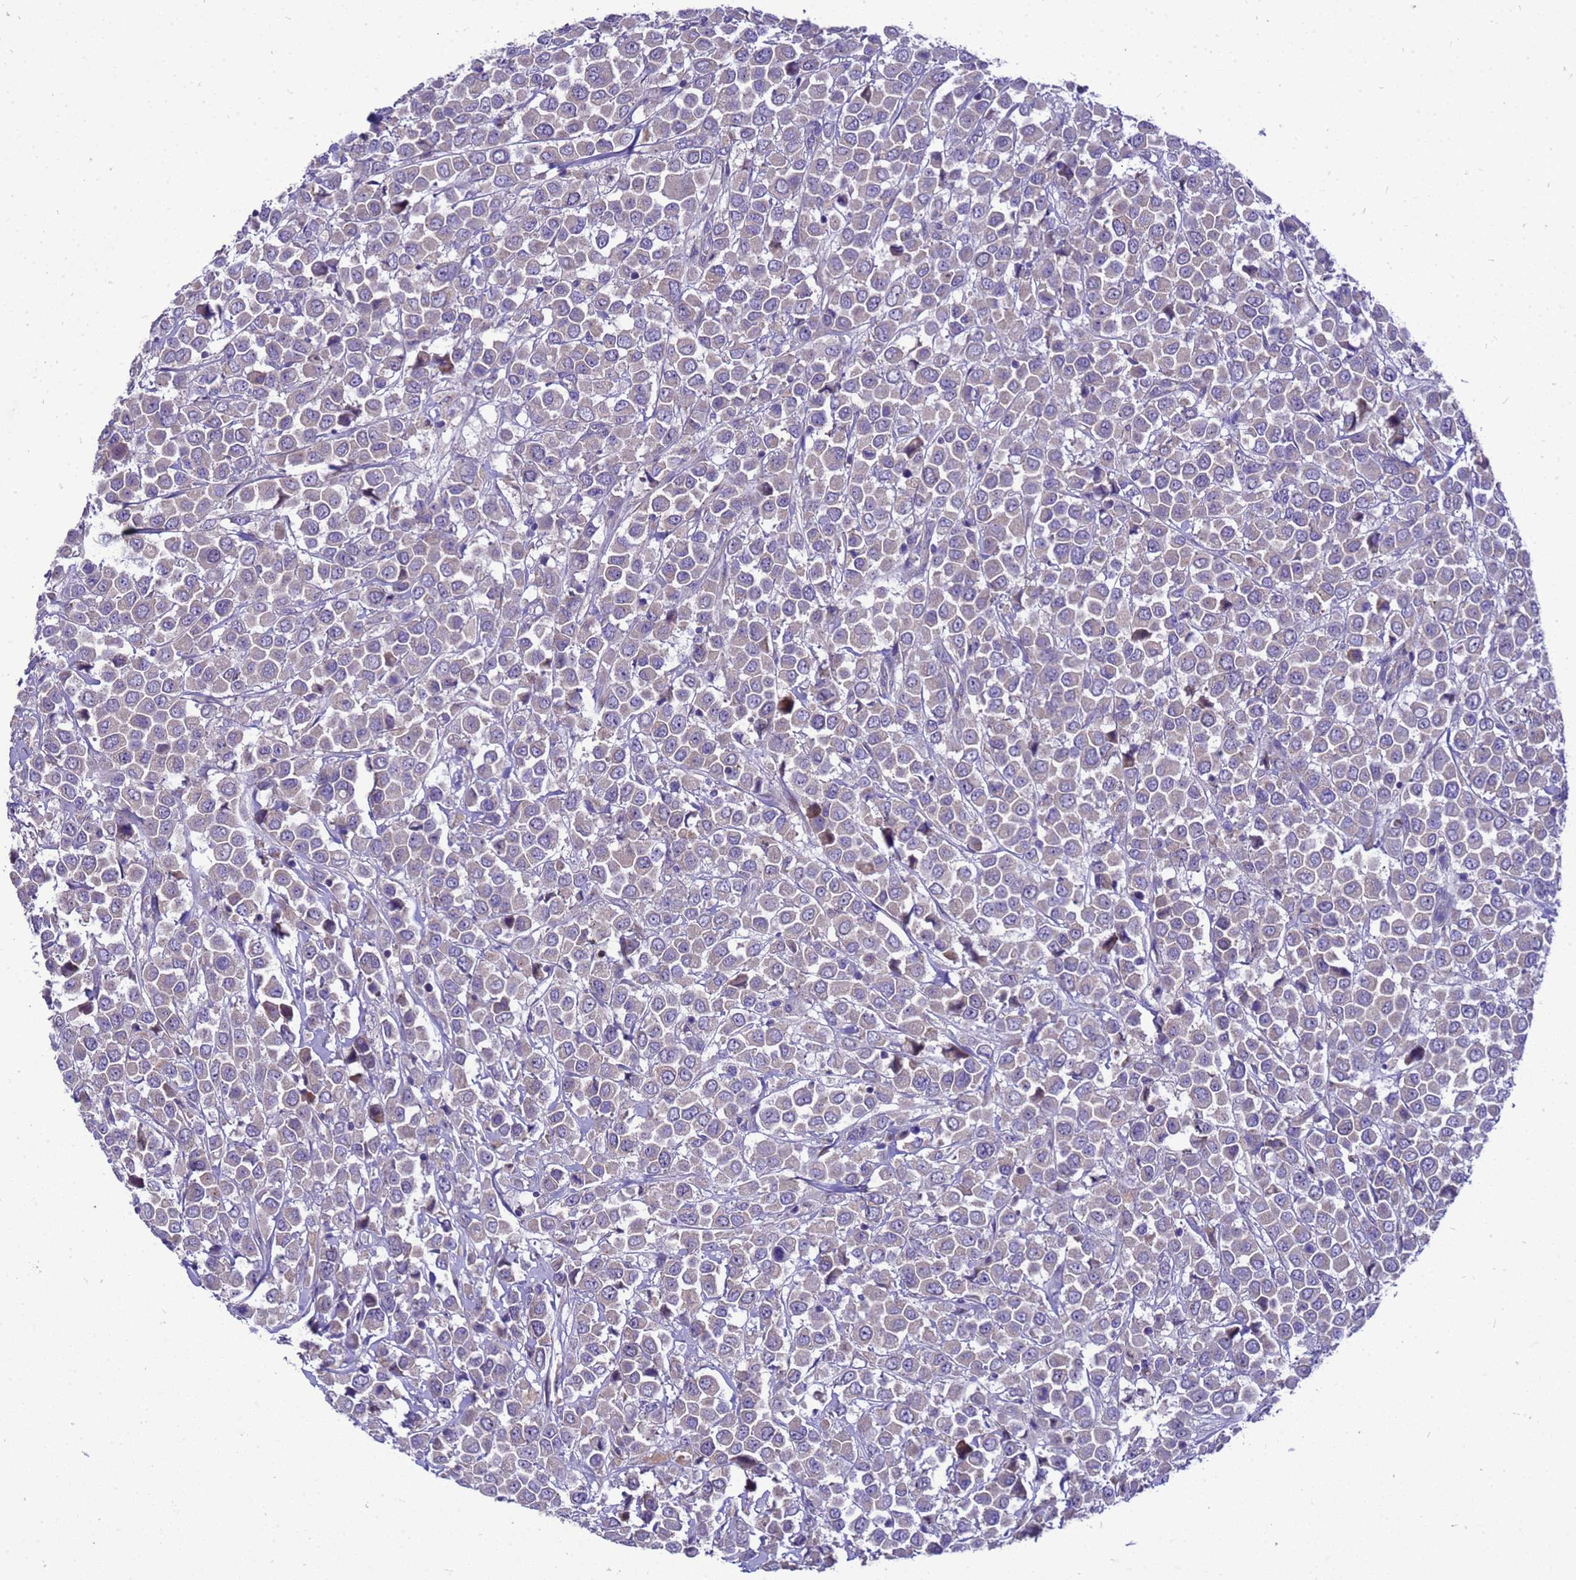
{"staining": {"intensity": "negative", "quantity": "none", "location": "none"}, "tissue": "breast cancer", "cell_type": "Tumor cells", "image_type": "cancer", "snomed": [{"axis": "morphology", "description": "Duct carcinoma"}, {"axis": "topography", "description": "Breast"}], "caption": "A photomicrograph of human breast cancer is negative for staining in tumor cells. (DAB (3,3'-diaminobenzidine) immunohistochemistry visualized using brightfield microscopy, high magnification).", "gene": "POP7", "patient": {"sex": "female", "age": 61}}